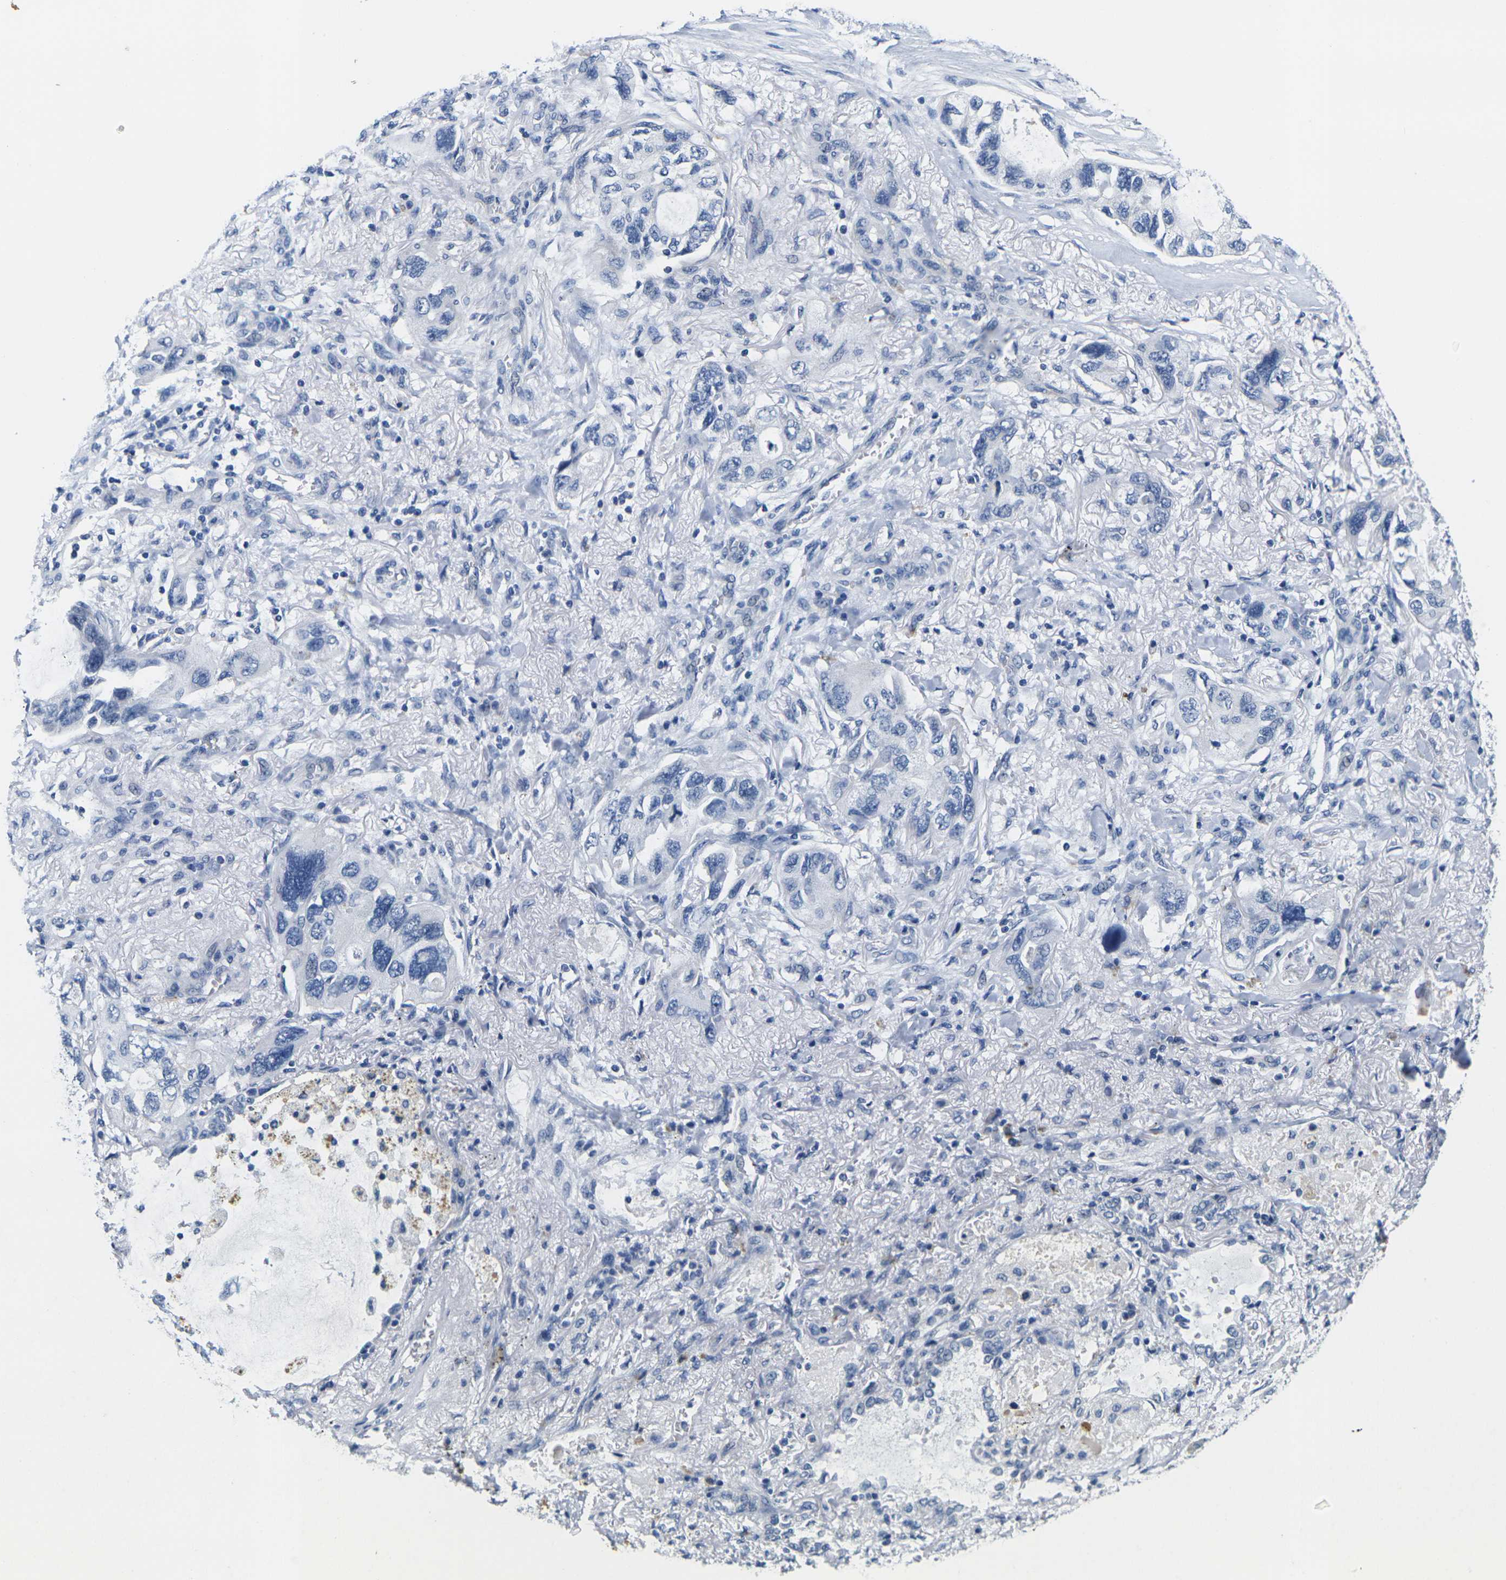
{"staining": {"intensity": "negative", "quantity": "none", "location": "none"}, "tissue": "lung cancer", "cell_type": "Tumor cells", "image_type": "cancer", "snomed": [{"axis": "morphology", "description": "Squamous cell carcinoma, NOS"}, {"axis": "topography", "description": "Lung"}], "caption": "High magnification brightfield microscopy of lung squamous cell carcinoma stained with DAB (brown) and counterstained with hematoxylin (blue): tumor cells show no significant positivity.", "gene": "NOCT", "patient": {"sex": "female", "age": 73}}